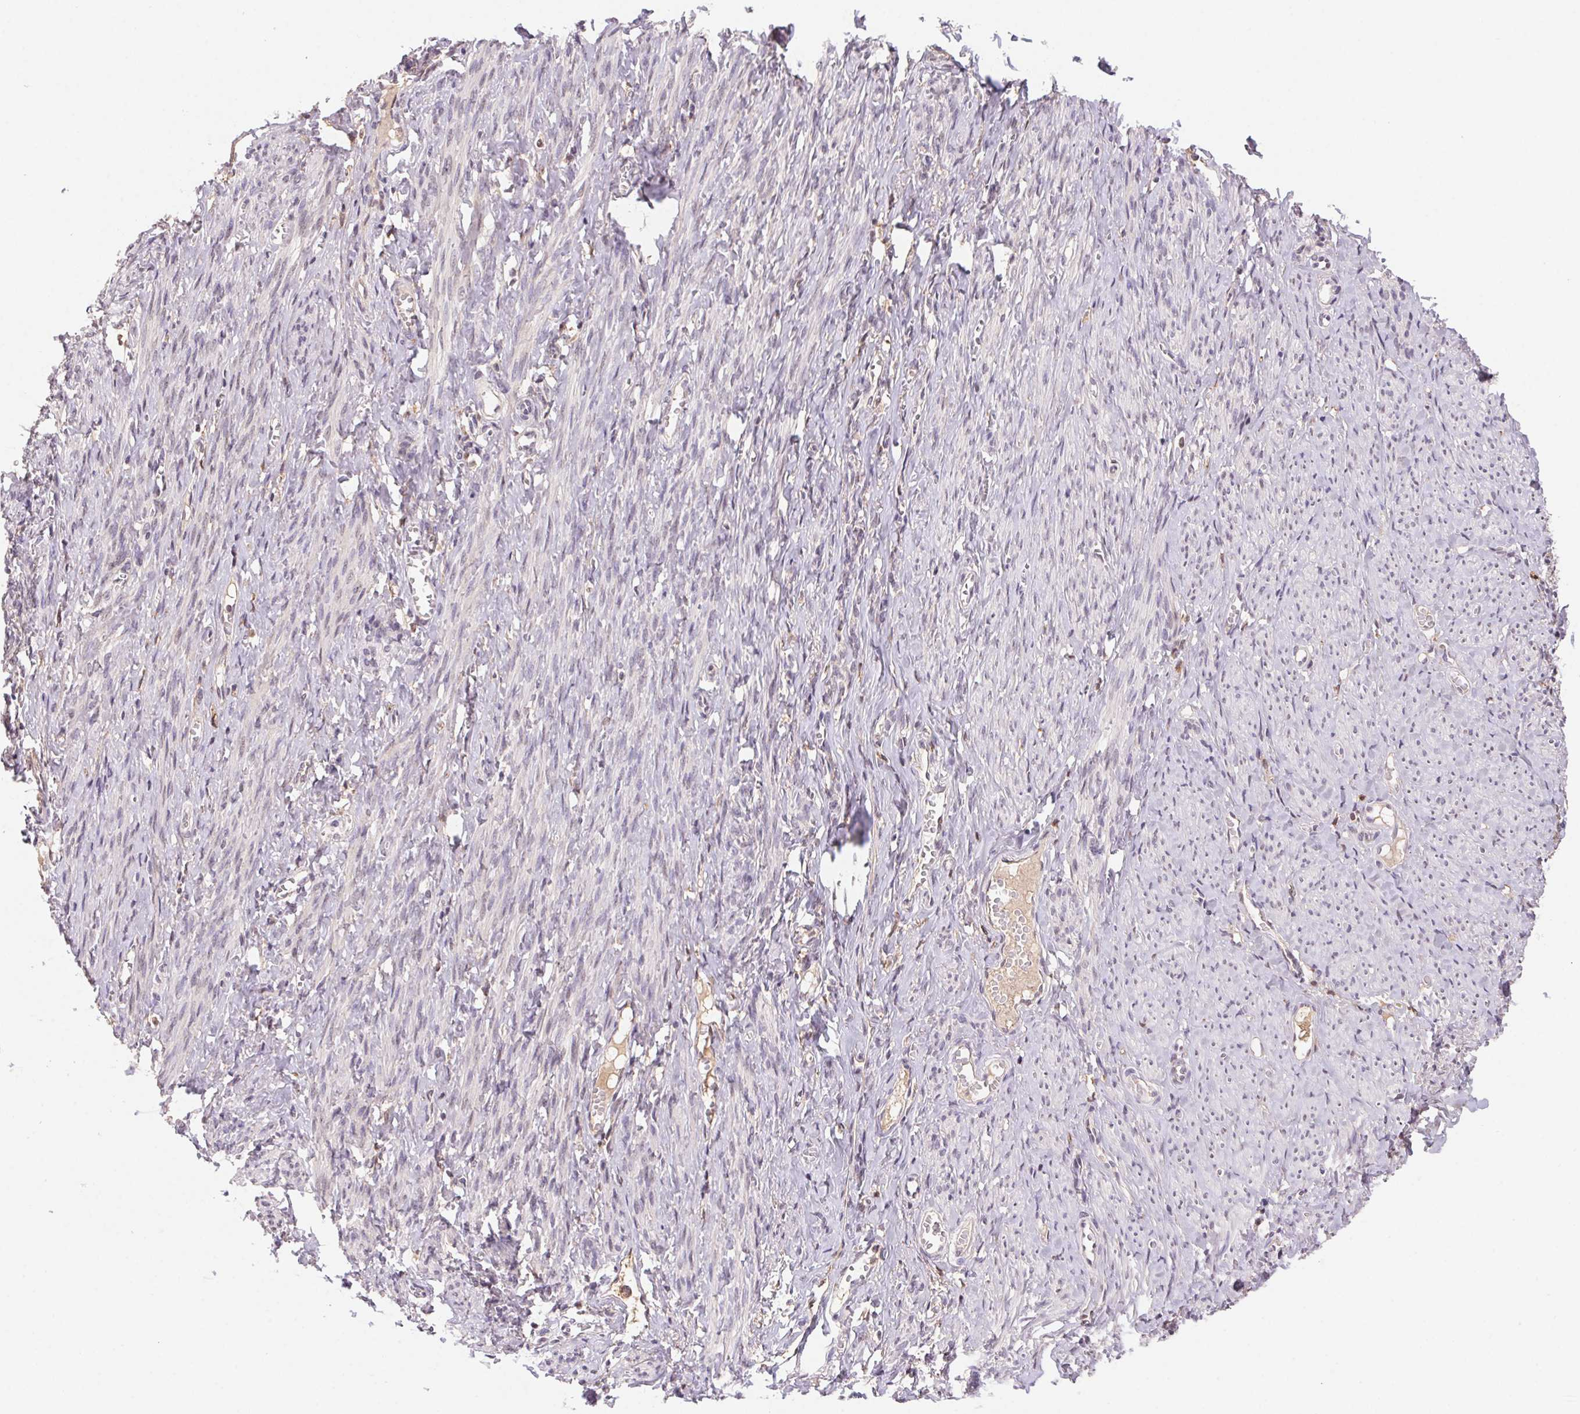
{"staining": {"intensity": "negative", "quantity": "none", "location": "none"}, "tissue": "smooth muscle", "cell_type": "Smooth muscle cells", "image_type": "normal", "snomed": [{"axis": "morphology", "description": "Normal tissue, NOS"}, {"axis": "topography", "description": "Smooth muscle"}], "caption": "The IHC image has no significant positivity in smooth muscle cells of smooth muscle.", "gene": "SLC52A2", "patient": {"sex": "female", "age": 65}}